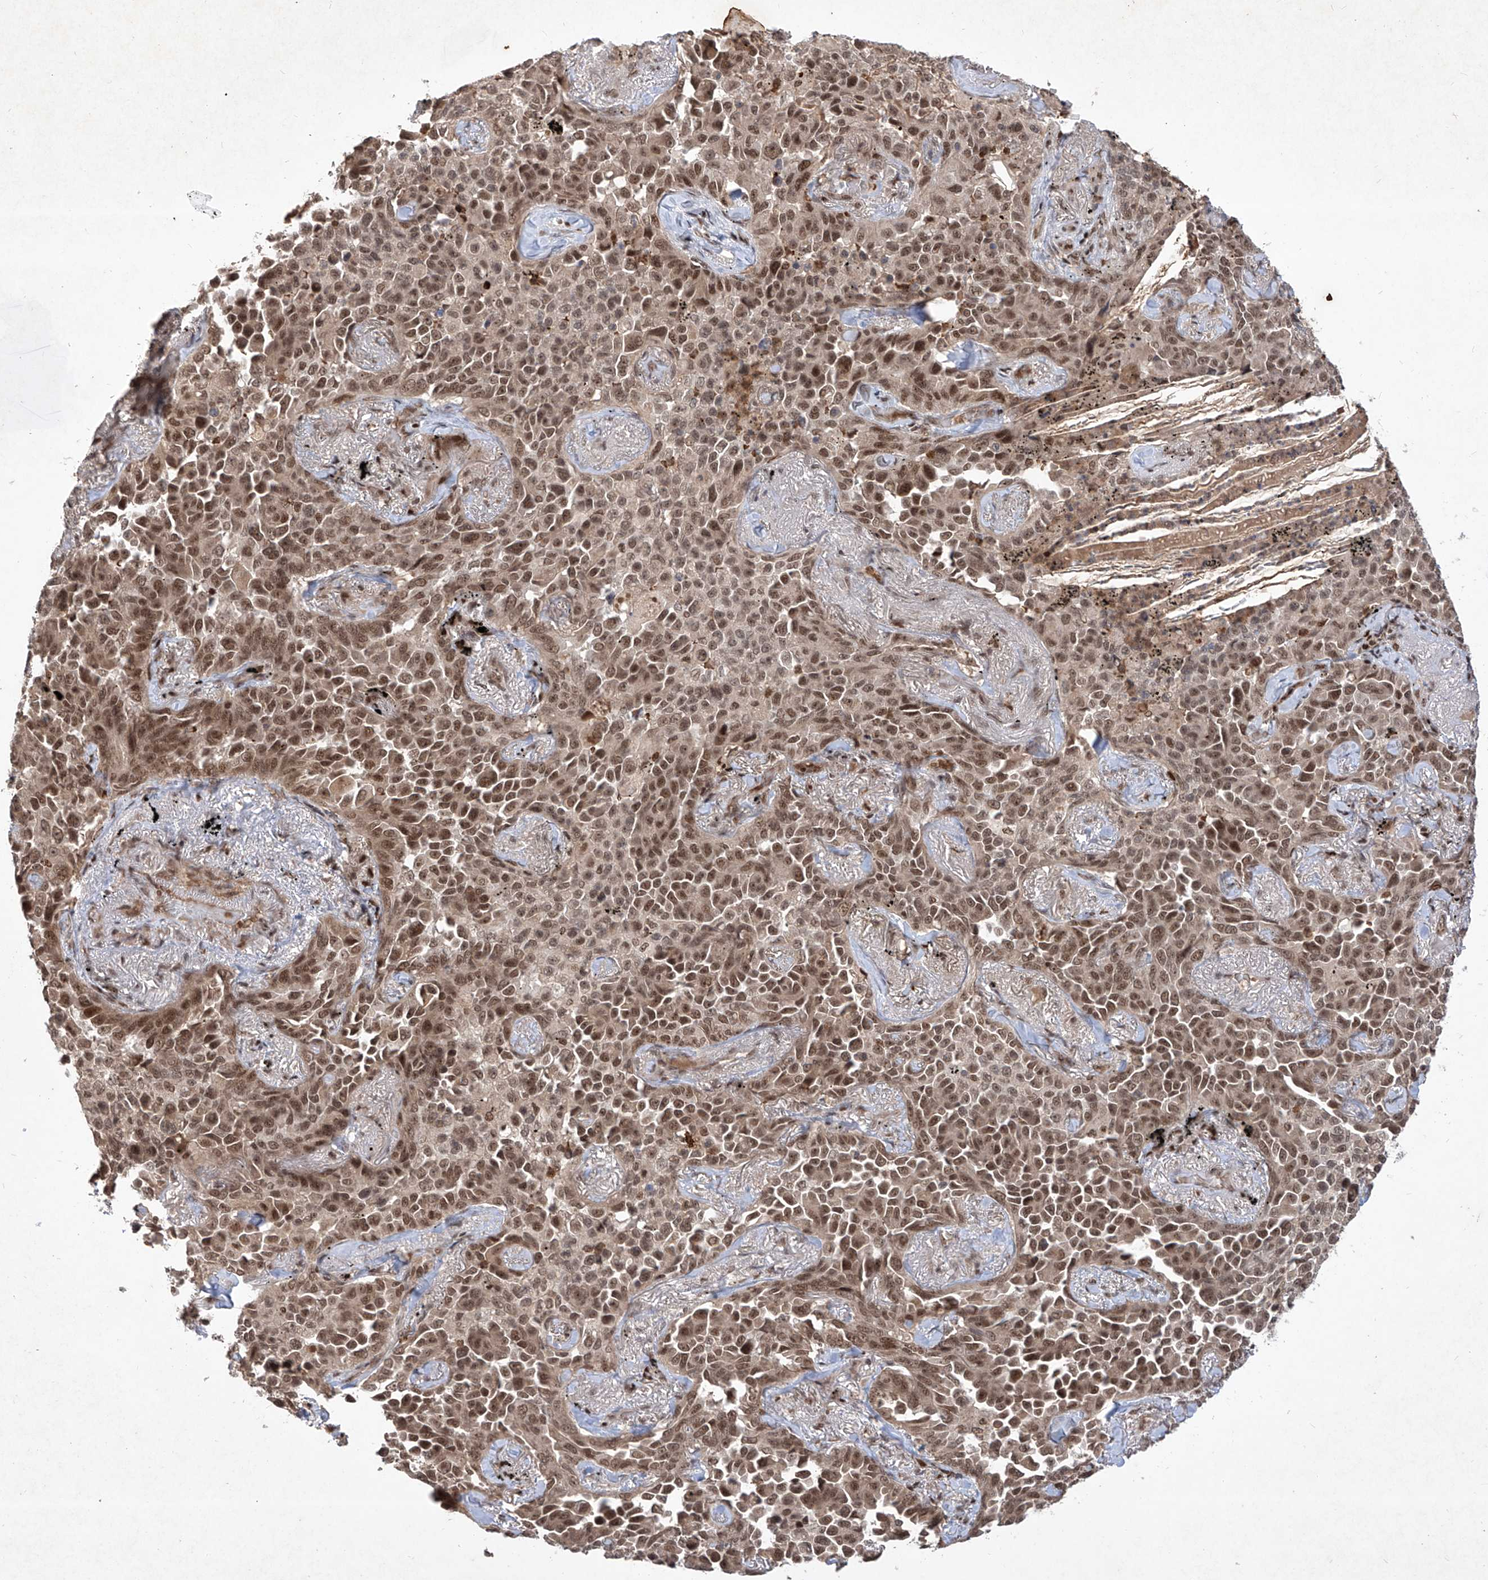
{"staining": {"intensity": "moderate", "quantity": ">75%", "location": "cytoplasmic/membranous,nuclear"}, "tissue": "lung cancer", "cell_type": "Tumor cells", "image_type": "cancer", "snomed": [{"axis": "morphology", "description": "Adenocarcinoma, NOS"}, {"axis": "topography", "description": "Lung"}], "caption": "The image shows immunohistochemical staining of adenocarcinoma (lung). There is moderate cytoplasmic/membranous and nuclear expression is appreciated in approximately >75% of tumor cells.", "gene": "IRF2", "patient": {"sex": "female", "age": 67}}